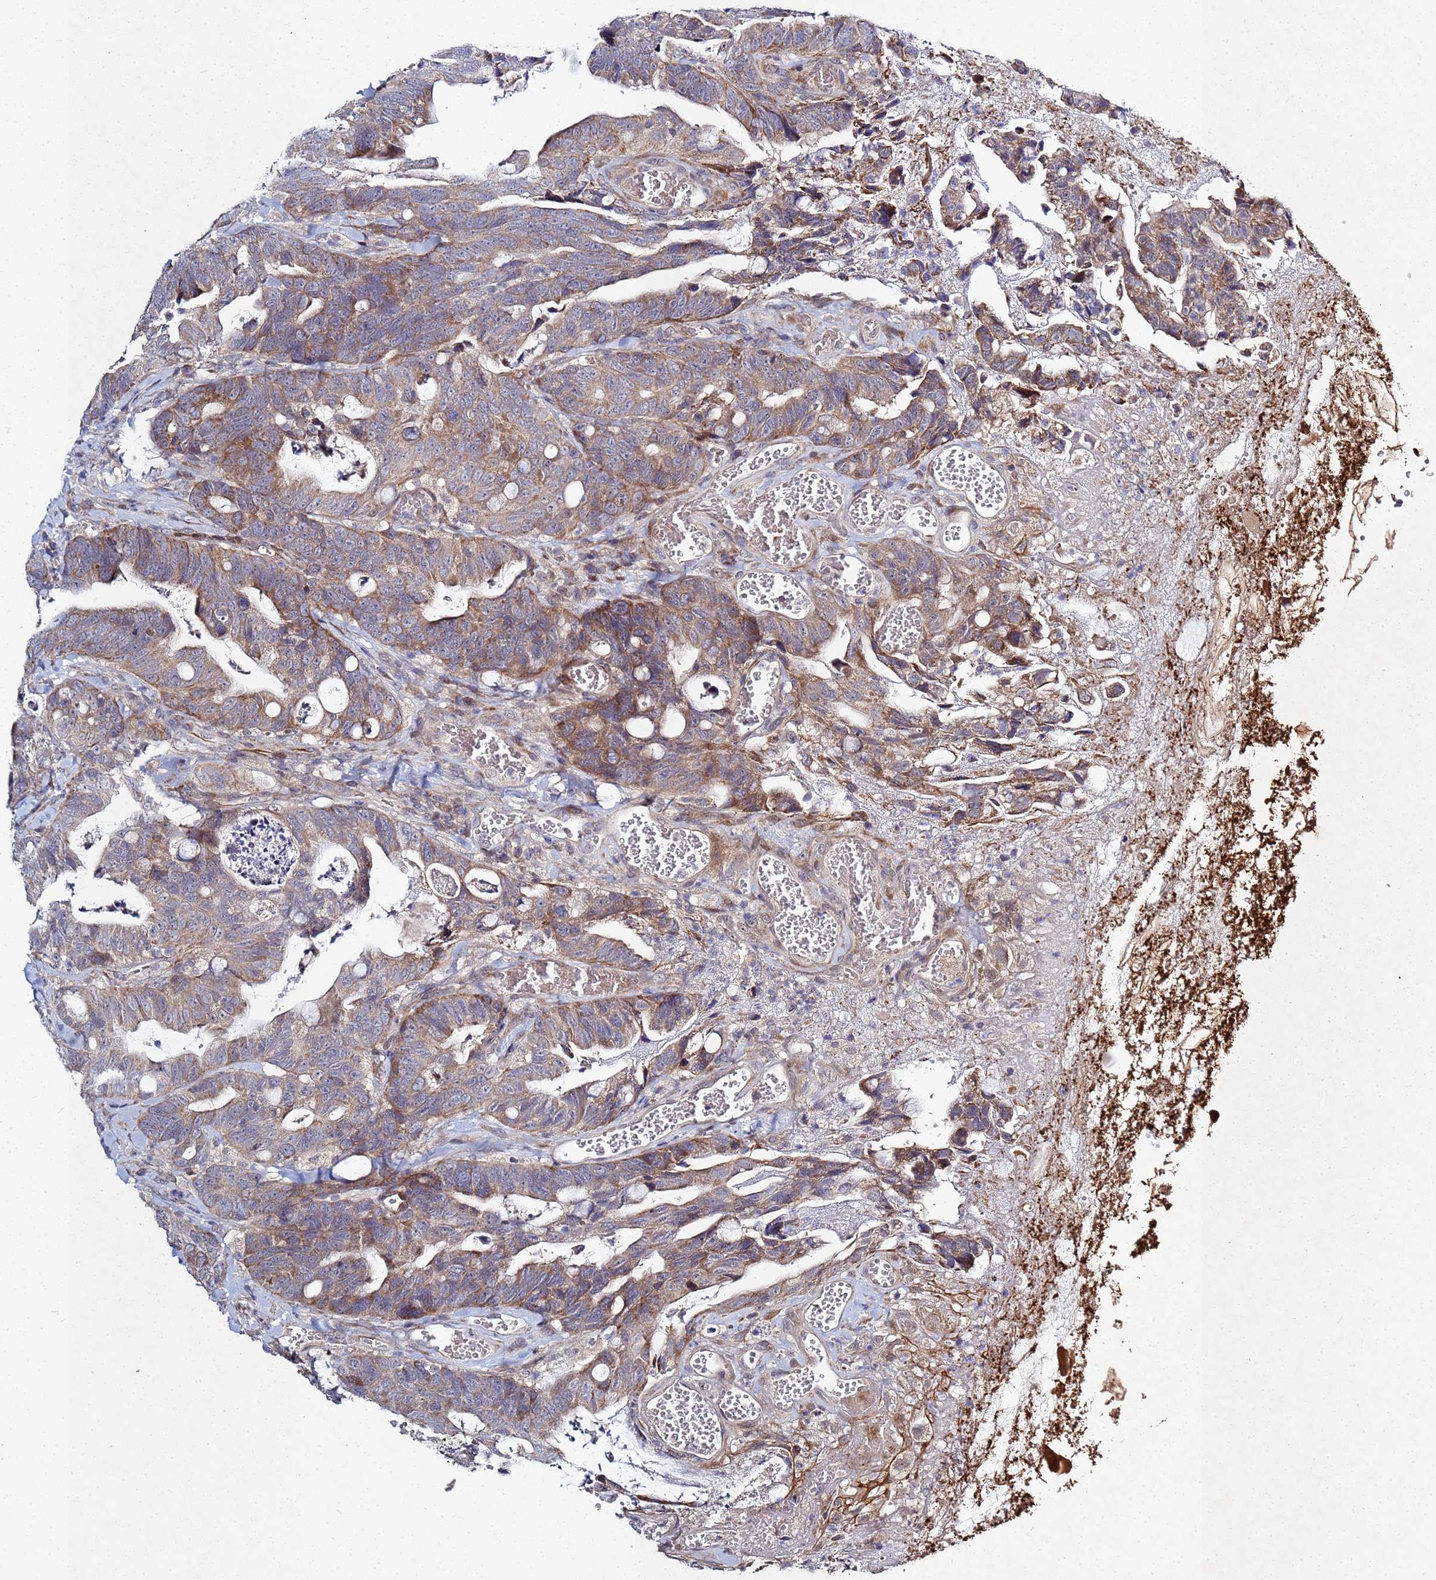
{"staining": {"intensity": "moderate", "quantity": "25%-75%", "location": "cytoplasmic/membranous"}, "tissue": "colorectal cancer", "cell_type": "Tumor cells", "image_type": "cancer", "snomed": [{"axis": "morphology", "description": "Adenocarcinoma, NOS"}, {"axis": "topography", "description": "Colon"}], "caption": "Colorectal cancer tissue demonstrates moderate cytoplasmic/membranous positivity in approximately 25%-75% of tumor cells, visualized by immunohistochemistry.", "gene": "TNPO2", "patient": {"sex": "female", "age": 82}}